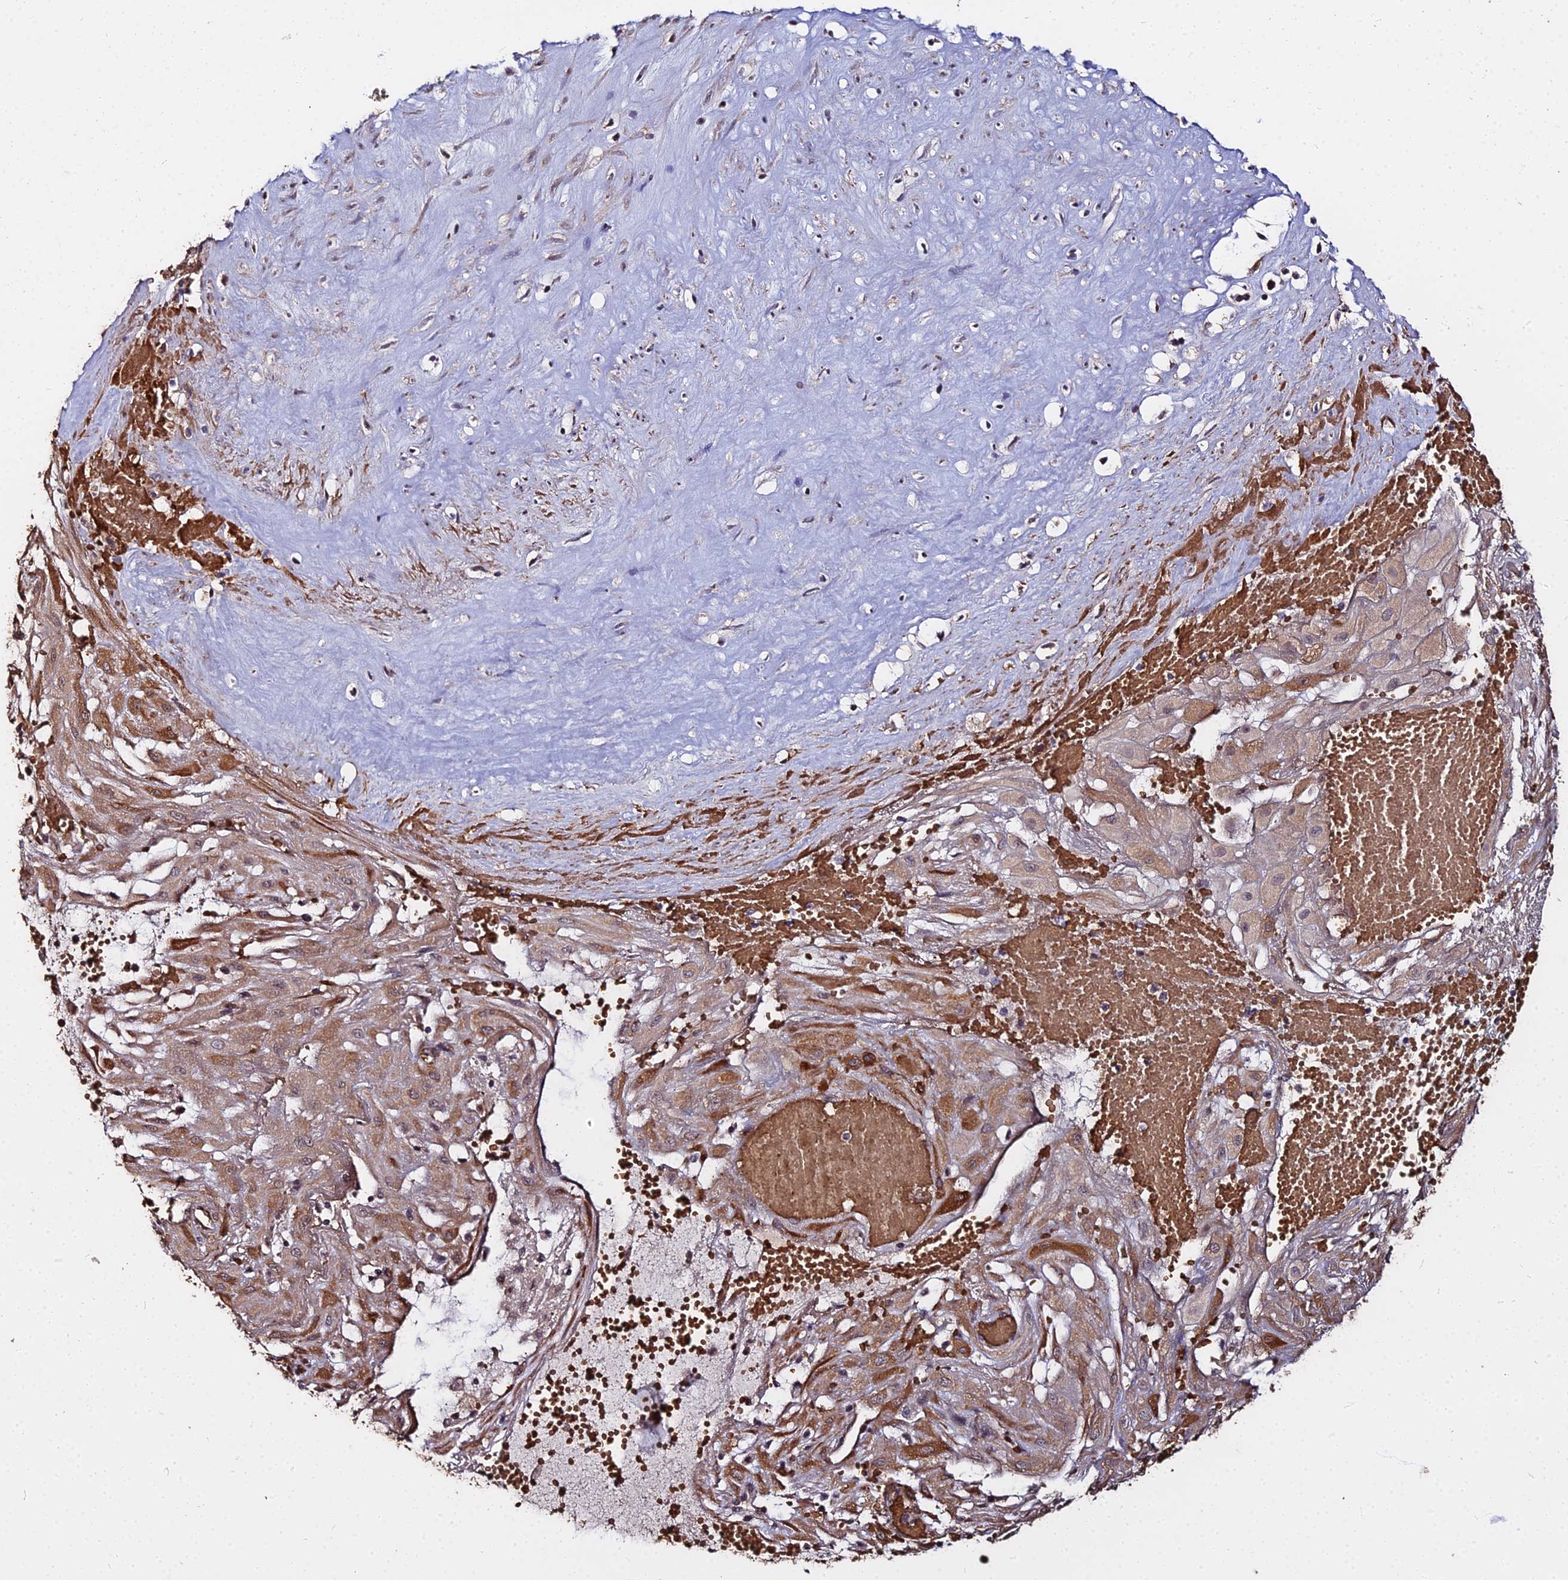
{"staining": {"intensity": "moderate", "quantity": ">75%", "location": "cytoplasmic/membranous"}, "tissue": "cervical cancer", "cell_type": "Tumor cells", "image_type": "cancer", "snomed": [{"axis": "morphology", "description": "Squamous cell carcinoma, NOS"}, {"axis": "topography", "description": "Cervix"}], "caption": "Immunohistochemistry (IHC) micrograph of human cervical cancer (squamous cell carcinoma) stained for a protein (brown), which displays medium levels of moderate cytoplasmic/membranous positivity in approximately >75% of tumor cells.", "gene": "ZDBF2", "patient": {"sex": "female", "age": 36}}